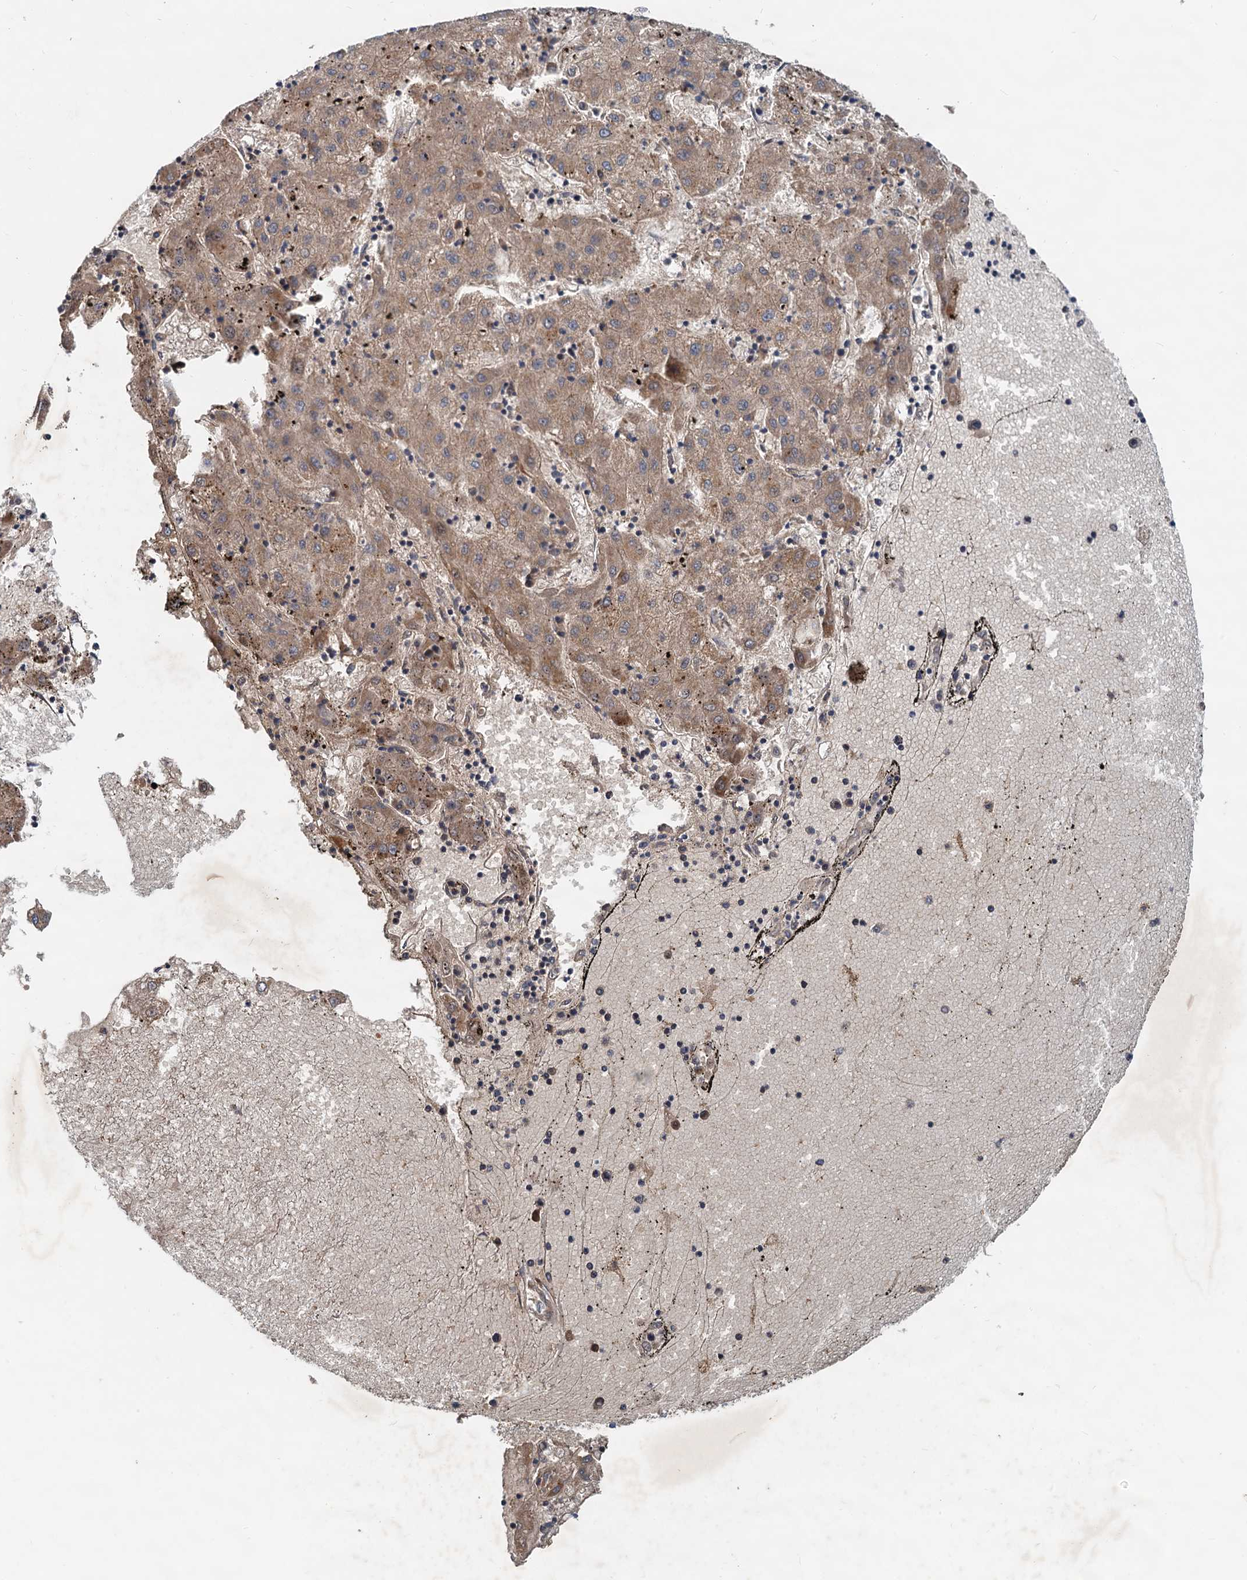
{"staining": {"intensity": "weak", "quantity": ">75%", "location": "cytoplasmic/membranous"}, "tissue": "liver cancer", "cell_type": "Tumor cells", "image_type": "cancer", "snomed": [{"axis": "morphology", "description": "Carcinoma, Hepatocellular, NOS"}, {"axis": "topography", "description": "Liver"}], "caption": "The histopathology image reveals staining of liver cancer, revealing weak cytoplasmic/membranous protein staining (brown color) within tumor cells.", "gene": "CEP68", "patient": {"sex": "male", "age": 72}}